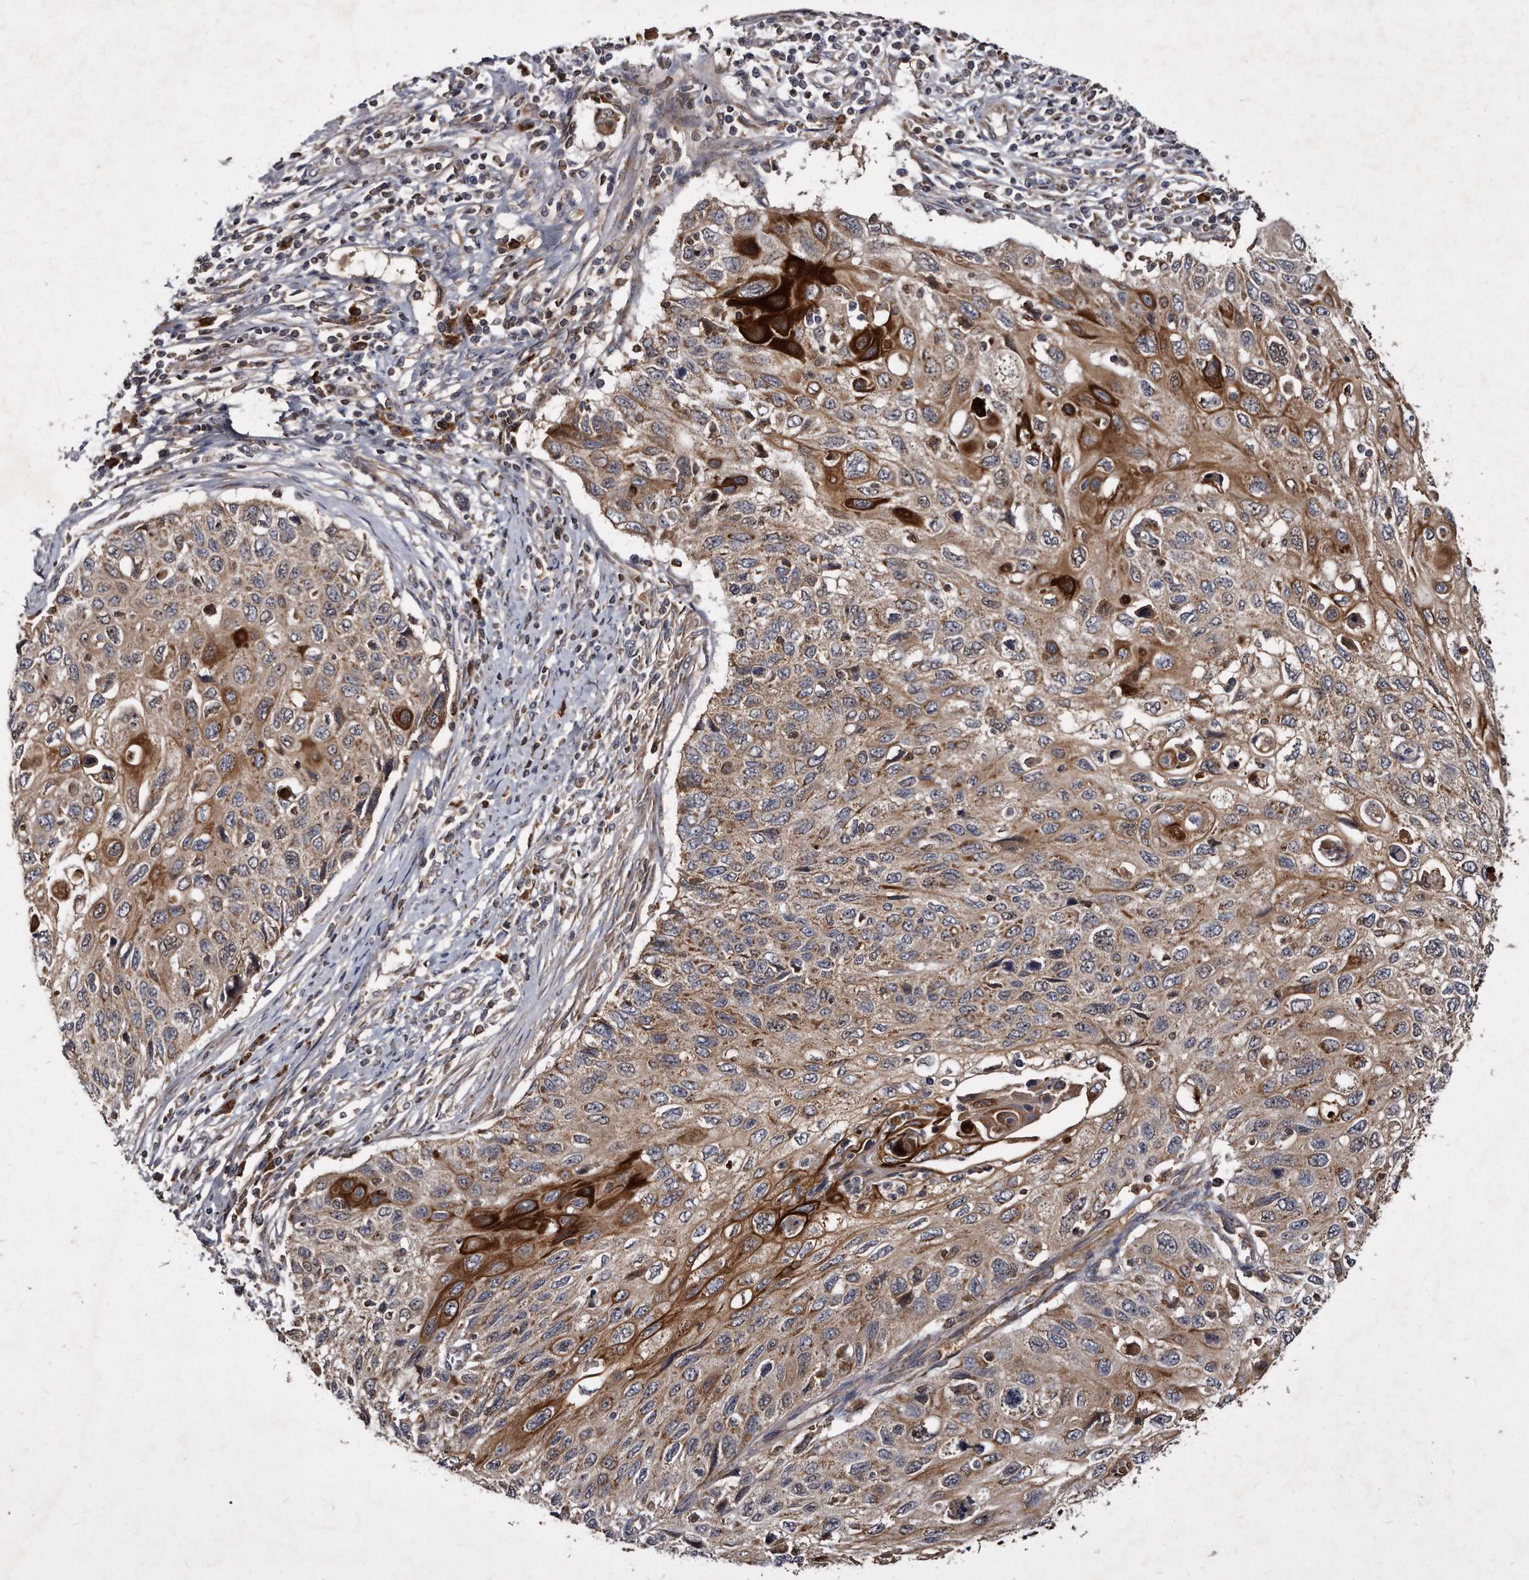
{"staining": {"intensity": "strong", "quantity": "25%-75%", "location": "cytoplasmic/membranous"}, "tissue": "cervical cancer", "cell_type": "Tumor cells", "image_type": "cancer", "snomed": [{"axis": "morphology", "description": "Squamous cell carcinoma, NOS"}, {"axis": "topography", "description": "Cervix"}], "caption": "Protein expression analysis of human squamous cell carcinoma (cervical) reveals strong cytoplasmic/membranous expression in about 25%-75% of tumor cells.", "gene": "FAM136A", "patient": {"sex": "female", "age": 70}}